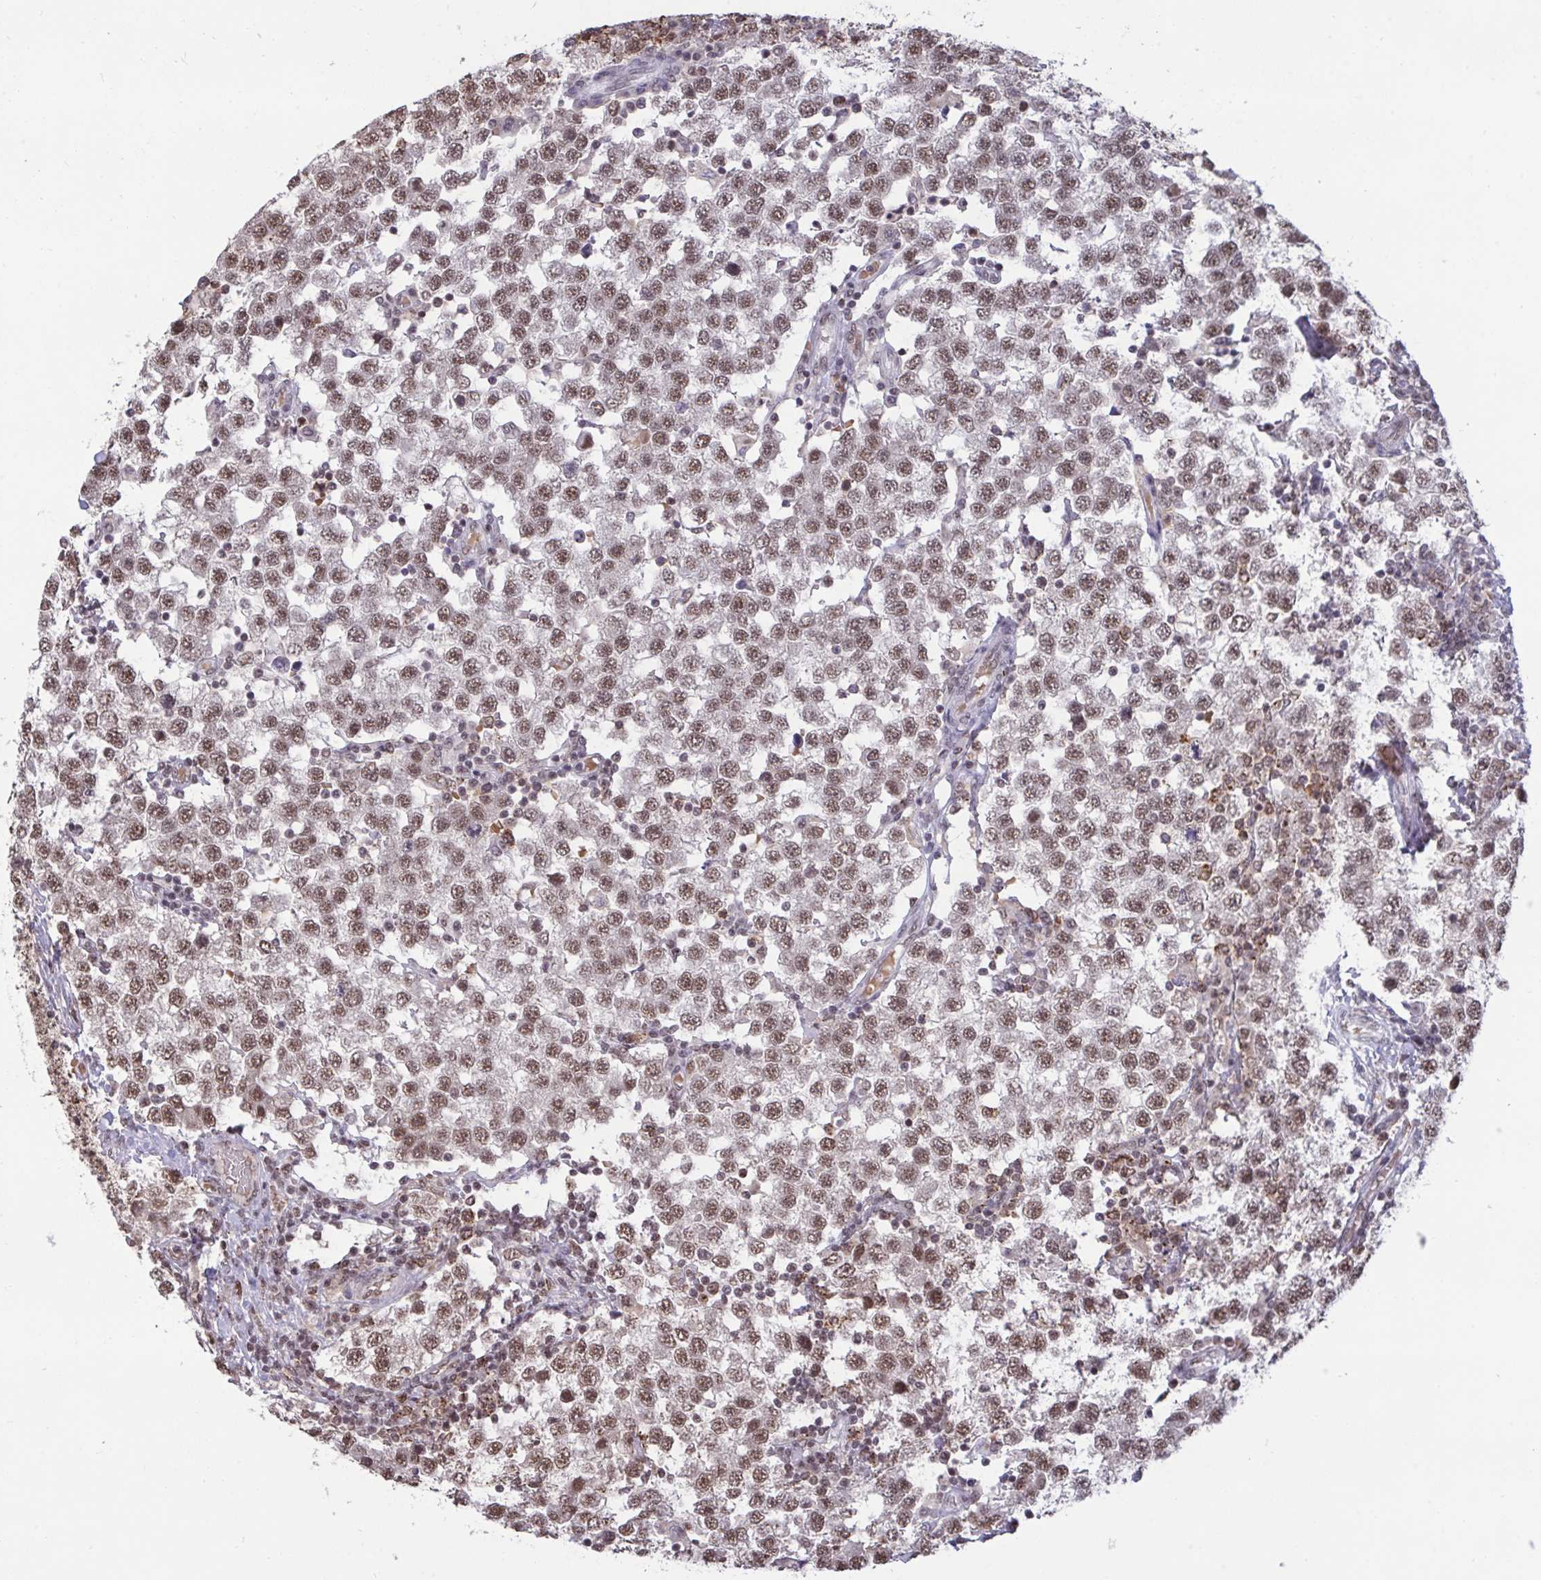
{"staining": {"intensity": "moderate", "quantity": ">75%", "location": "nuclear"}, "tissue": "testis cancer", "cell_type": "Tumor cells", "image_type": "cancer", "snomed": [{"axis": "morphology", "description": "Seminoma, NOS"}, {"axis": "topography", "description": "Testis"}], "caption": "Moderate nuclear positivity for a protein is appreciated in approximately >75% of tumor cells of testis seminoma using IHC.", "gene": "PUF60", "patient": {"sex": "male", "age": 34}}